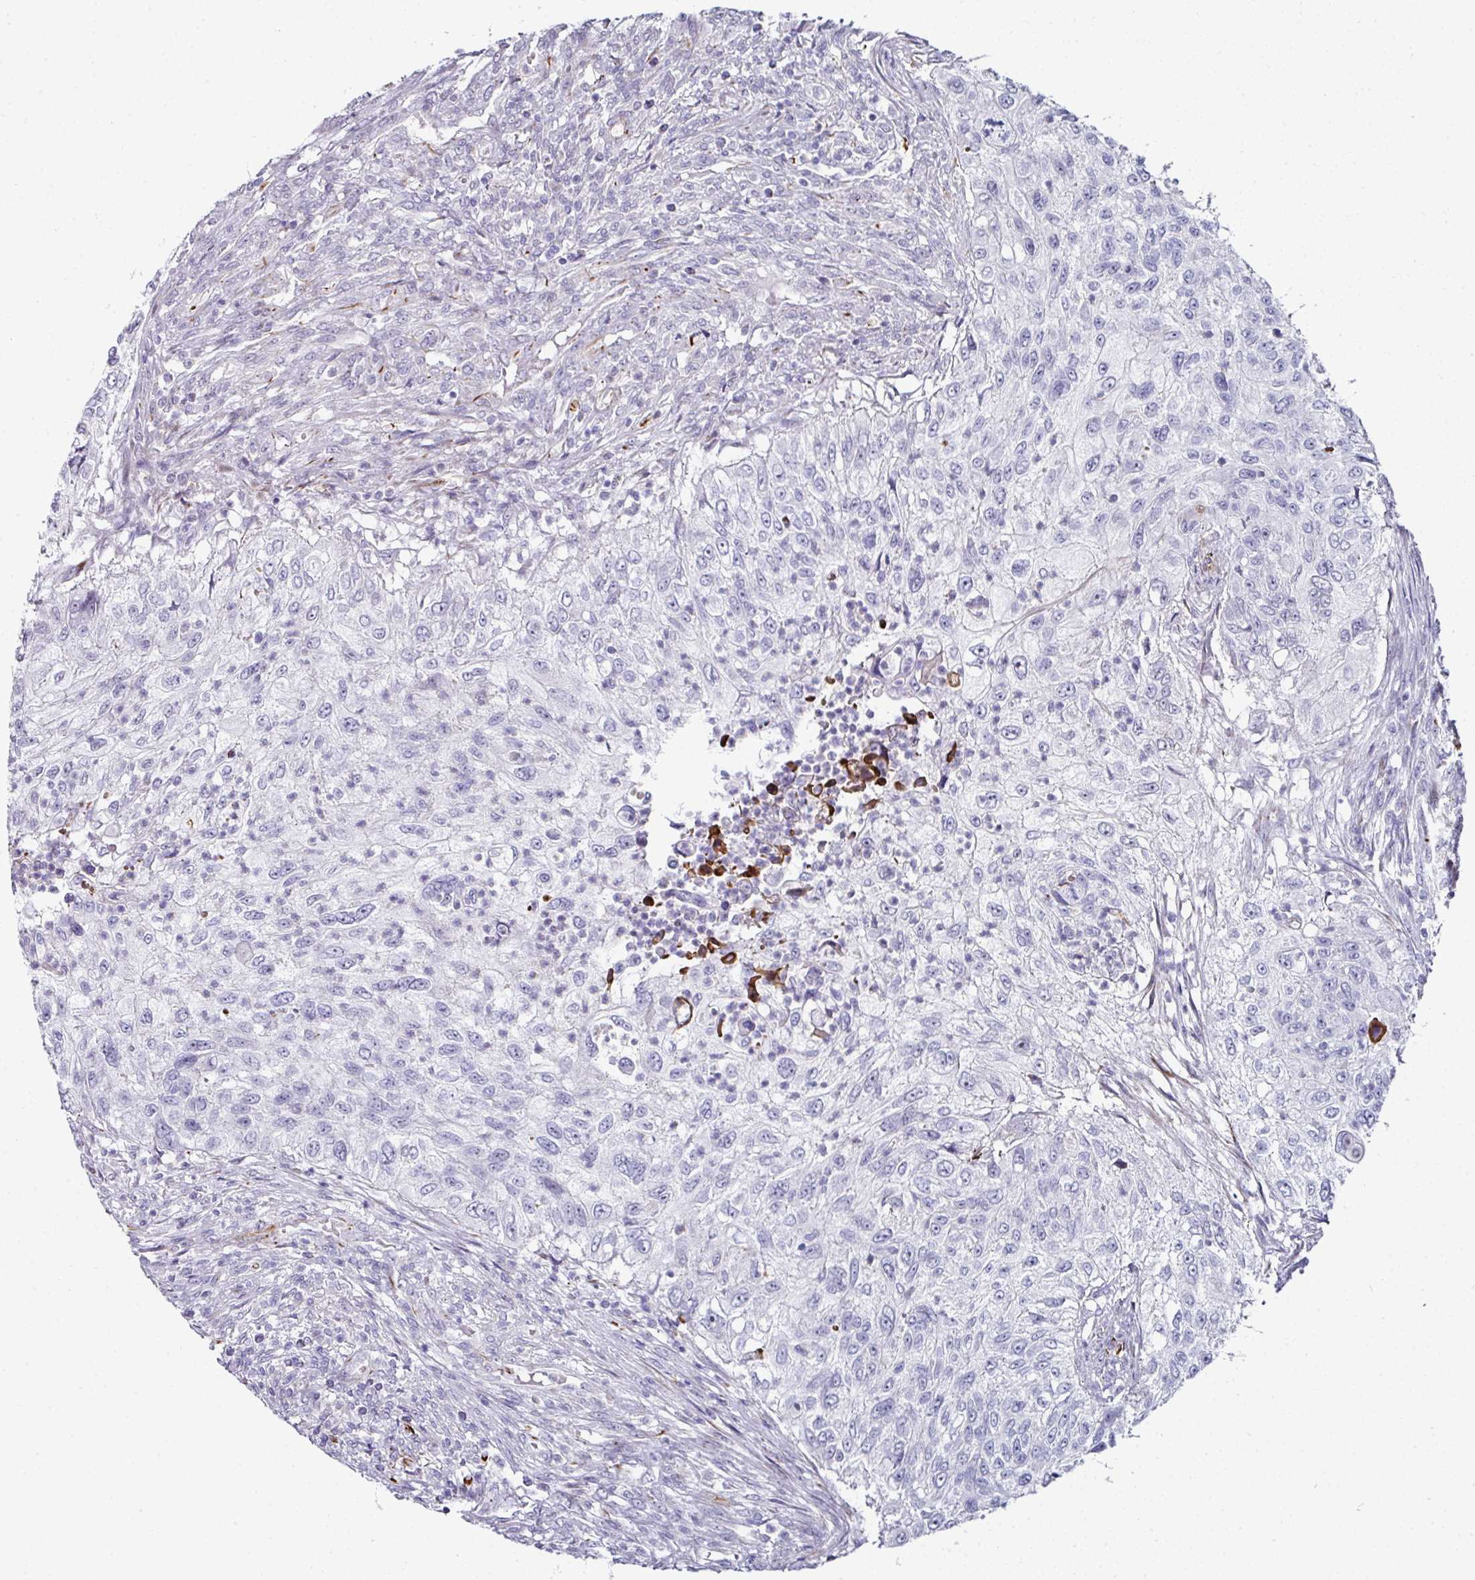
{"staining": {"intensity": "negative", "quantity": "none", "location": "none"}, "tissue": "urothelial cancer", "cell_type": "Tumor cells", "image_type": "cancer", "snomed": [{"axis": "morphology", "description": "Urothelial carcinoma, High grade"}, {"axis": "topography", "description": "Urinary bladder"}], "caption": "Immunohistochemistry (IHC) of urothelial cancer displays no staining in tumor cells.", "gene": "TMPRSS9", "patient": {"sex": "female", "age": 60}}